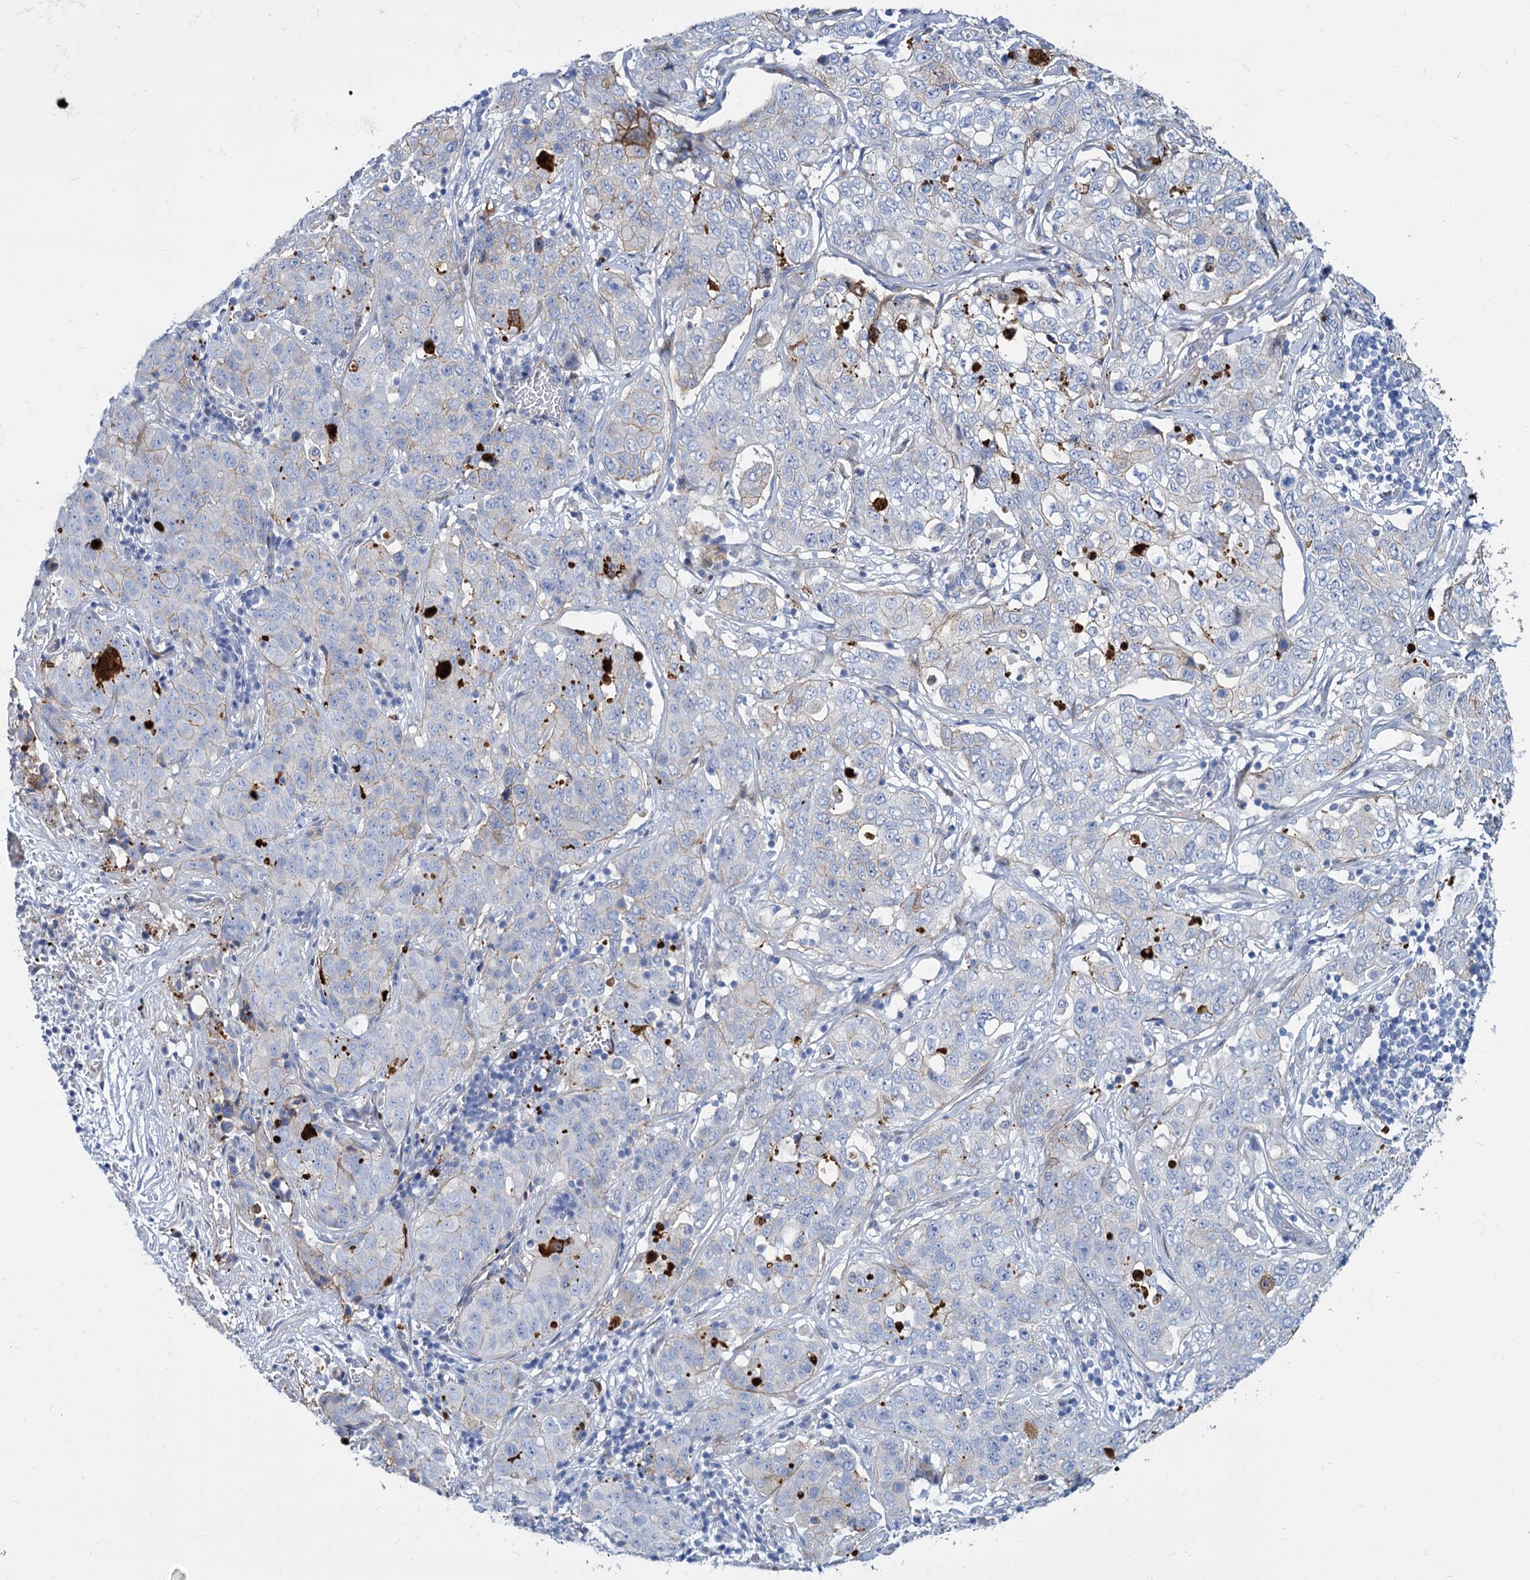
{"staining": {"intensity": "negative", "quantity": "none", "location": "none"}, "tissue": "stomach cancer", "cell_type": "Tumor cells", "image_type": "cancer", "snomed": [{"axis": "morphology", "description": "Normal tissue, NOS"}, {"axis": "morphology", "description": "Adenocarcinoma, NOS"}, {"axis": "topography", "description": "Lymph node"}, {"axis": "topography", "description": "Stomach"}], "caption": "Immunohistochemical staining of stomach cancer demonstrates no significant staining in tumor cells. (DAB (3,3'-diaminobenzidine) IHC visualized using brightfield microscopy, high magnification).", "gene": "TRIM77", "patient": {"sex": "male", "age": 48}}